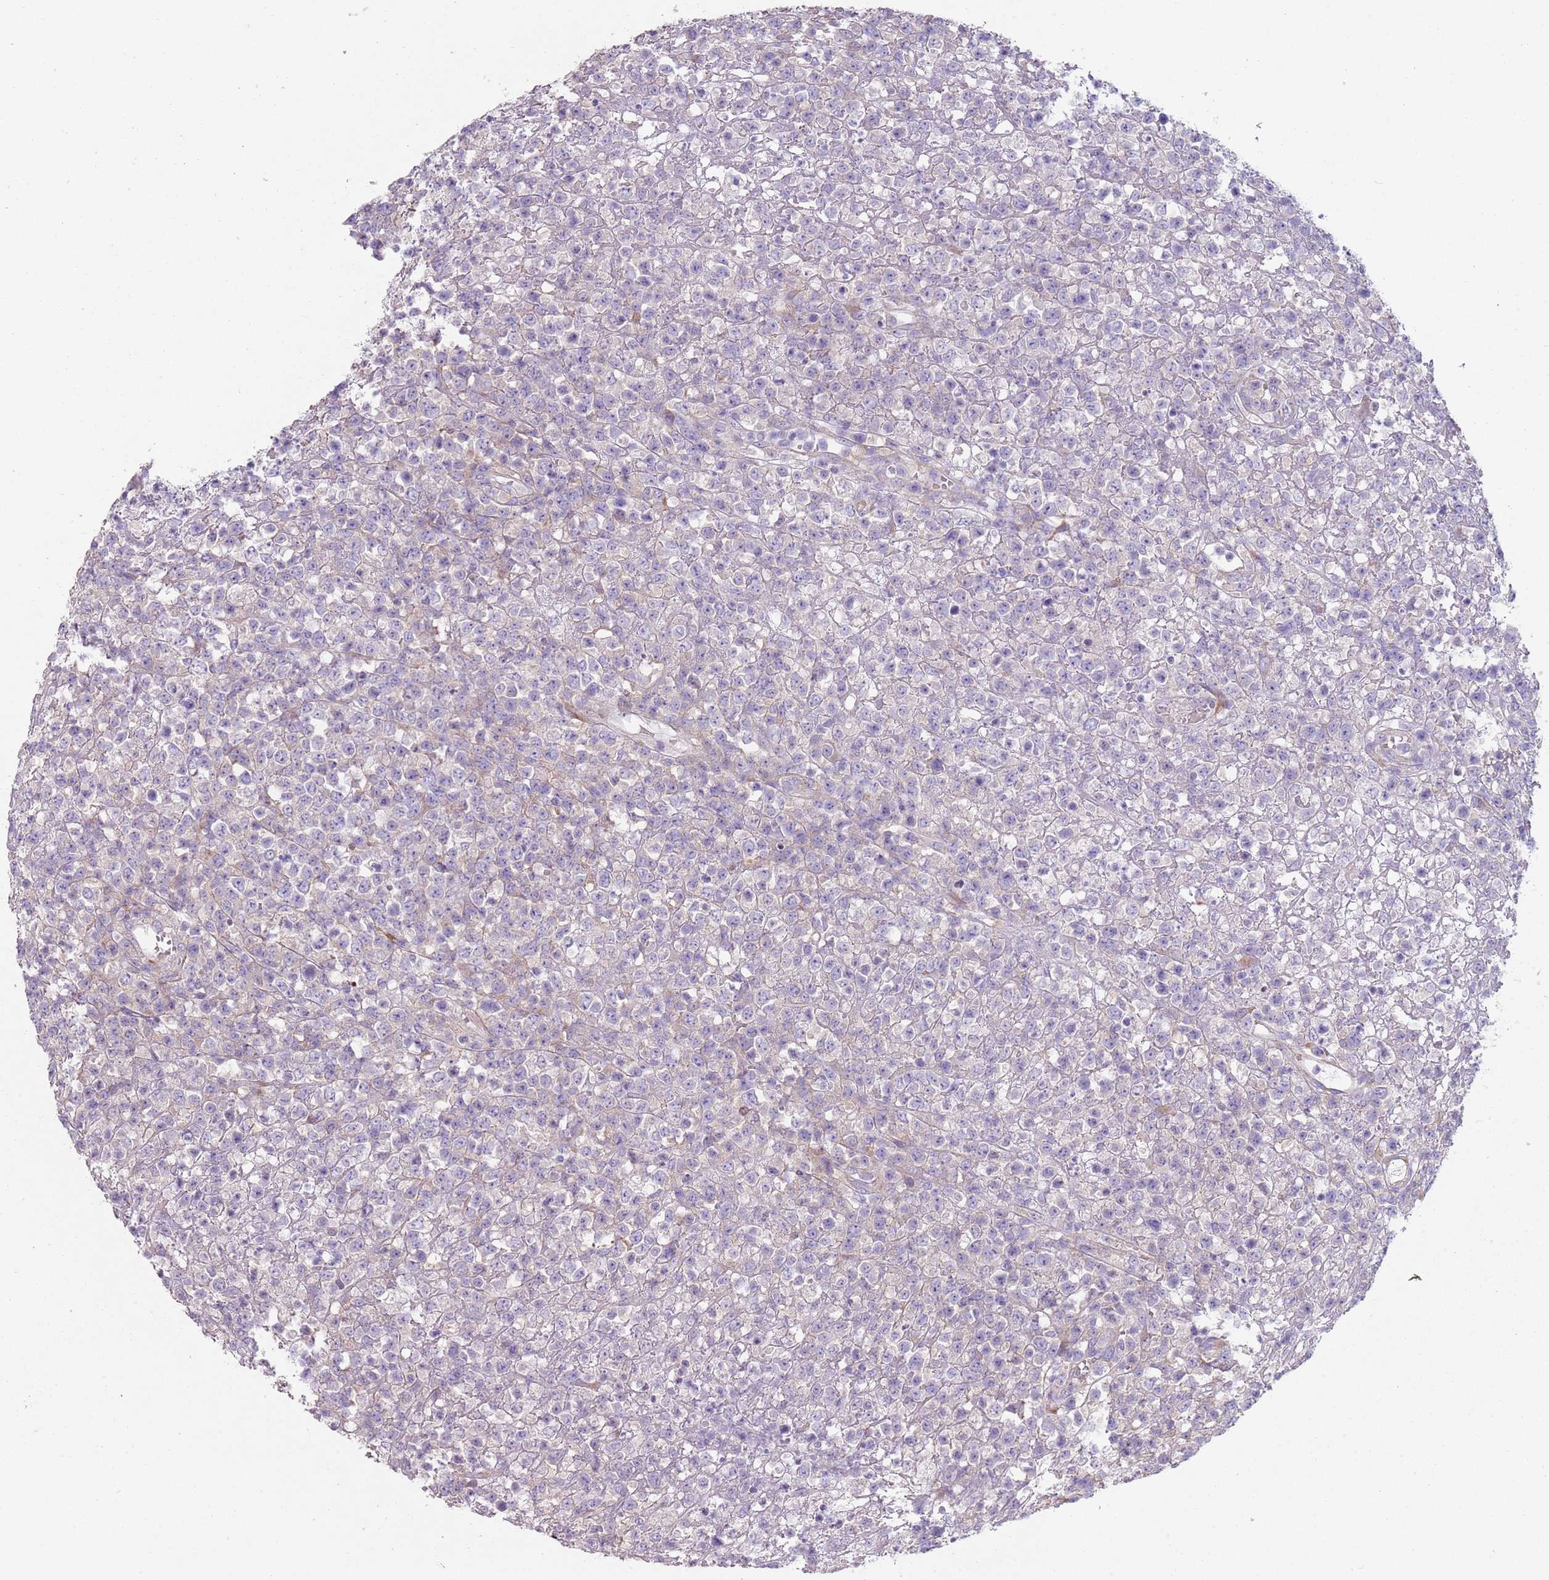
{"staining": {"intensity": "negative", "quantity": "none", "location": "none"}, "tissue": "lymphoma", "cell_type": "Tumor cells", "image_type": "cancer", "snomed": [{"axis": "morphology", "description": "Malignant lymphoma, non-Hodgkin's type, High grade"}, {"axis": "topography", "description": "Colon"}], "caption": "An IHC photomicrograph of lymphoma is shown. There is no staining in tumor cells of lymphoma. (Brightfield microscopy of DAB (3,3'-diaminobenzidine) immunohistochemistry at high magnification).", "gene": "ZNF583", "patient": {"sex": "female", "age": 53}}